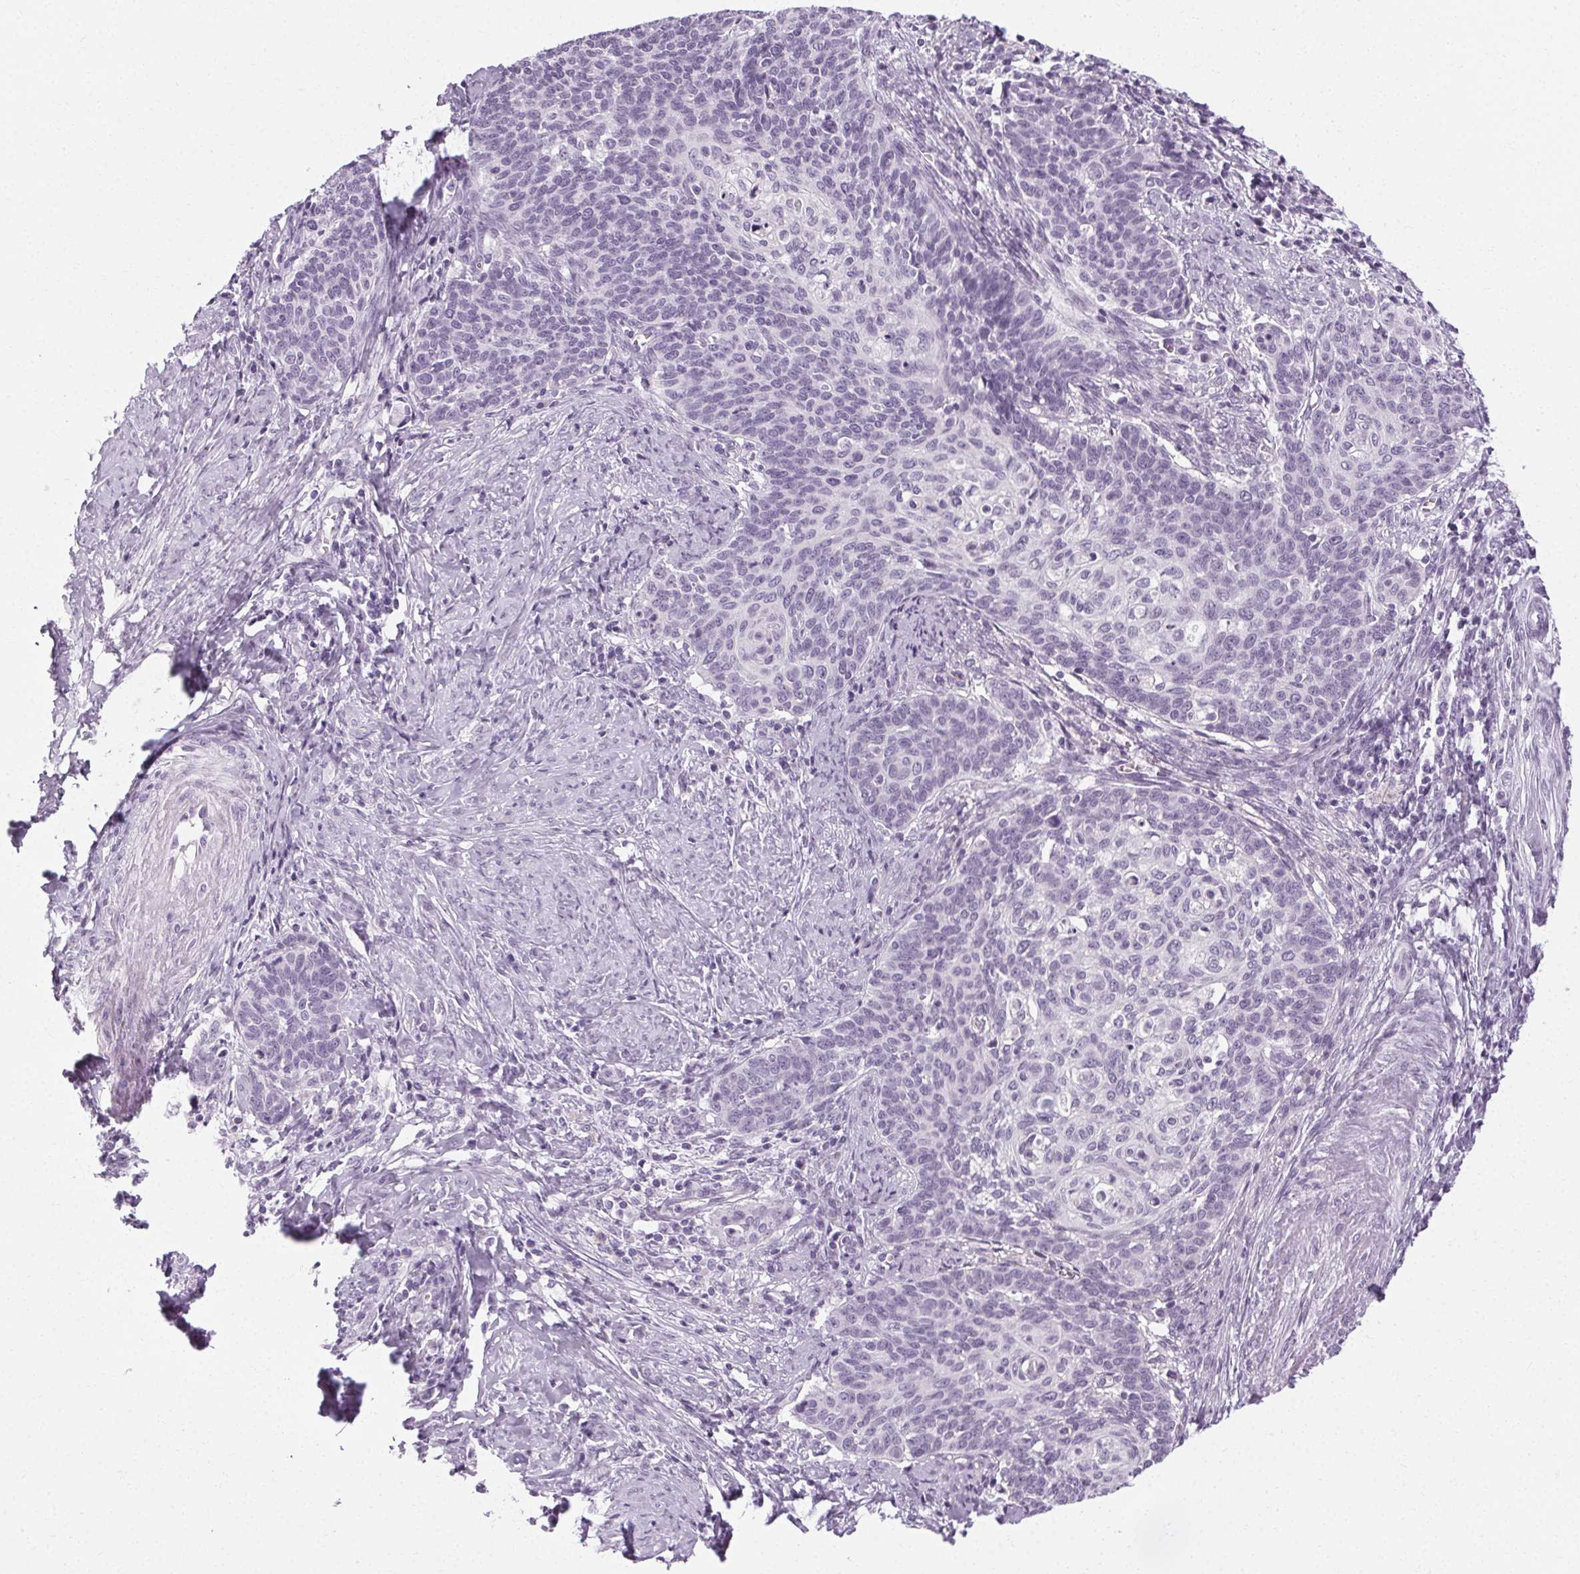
{"staining": {"intensity": "negative", "quantity": "none", "location": "none"}, "tissue": "cervical cancer", "cell_type": "Tumor cells", "image_type": "cancer", "snomed": [{"axis": "morphology", "description": "Normal tissue, NOS"}, {"axis": "morphology", "description": "Squamous cell carcinoma, NOS"}, {"axis": "topography", "description": "Cervix"}], "caption": "DAB (3,3'-diaminobenzidine) immunohistochemical staining of human cervical cancer reveals no significant positivity in tumor cells.", "gene": "POMC", "patient": {"sex": "female", "age": 39}}